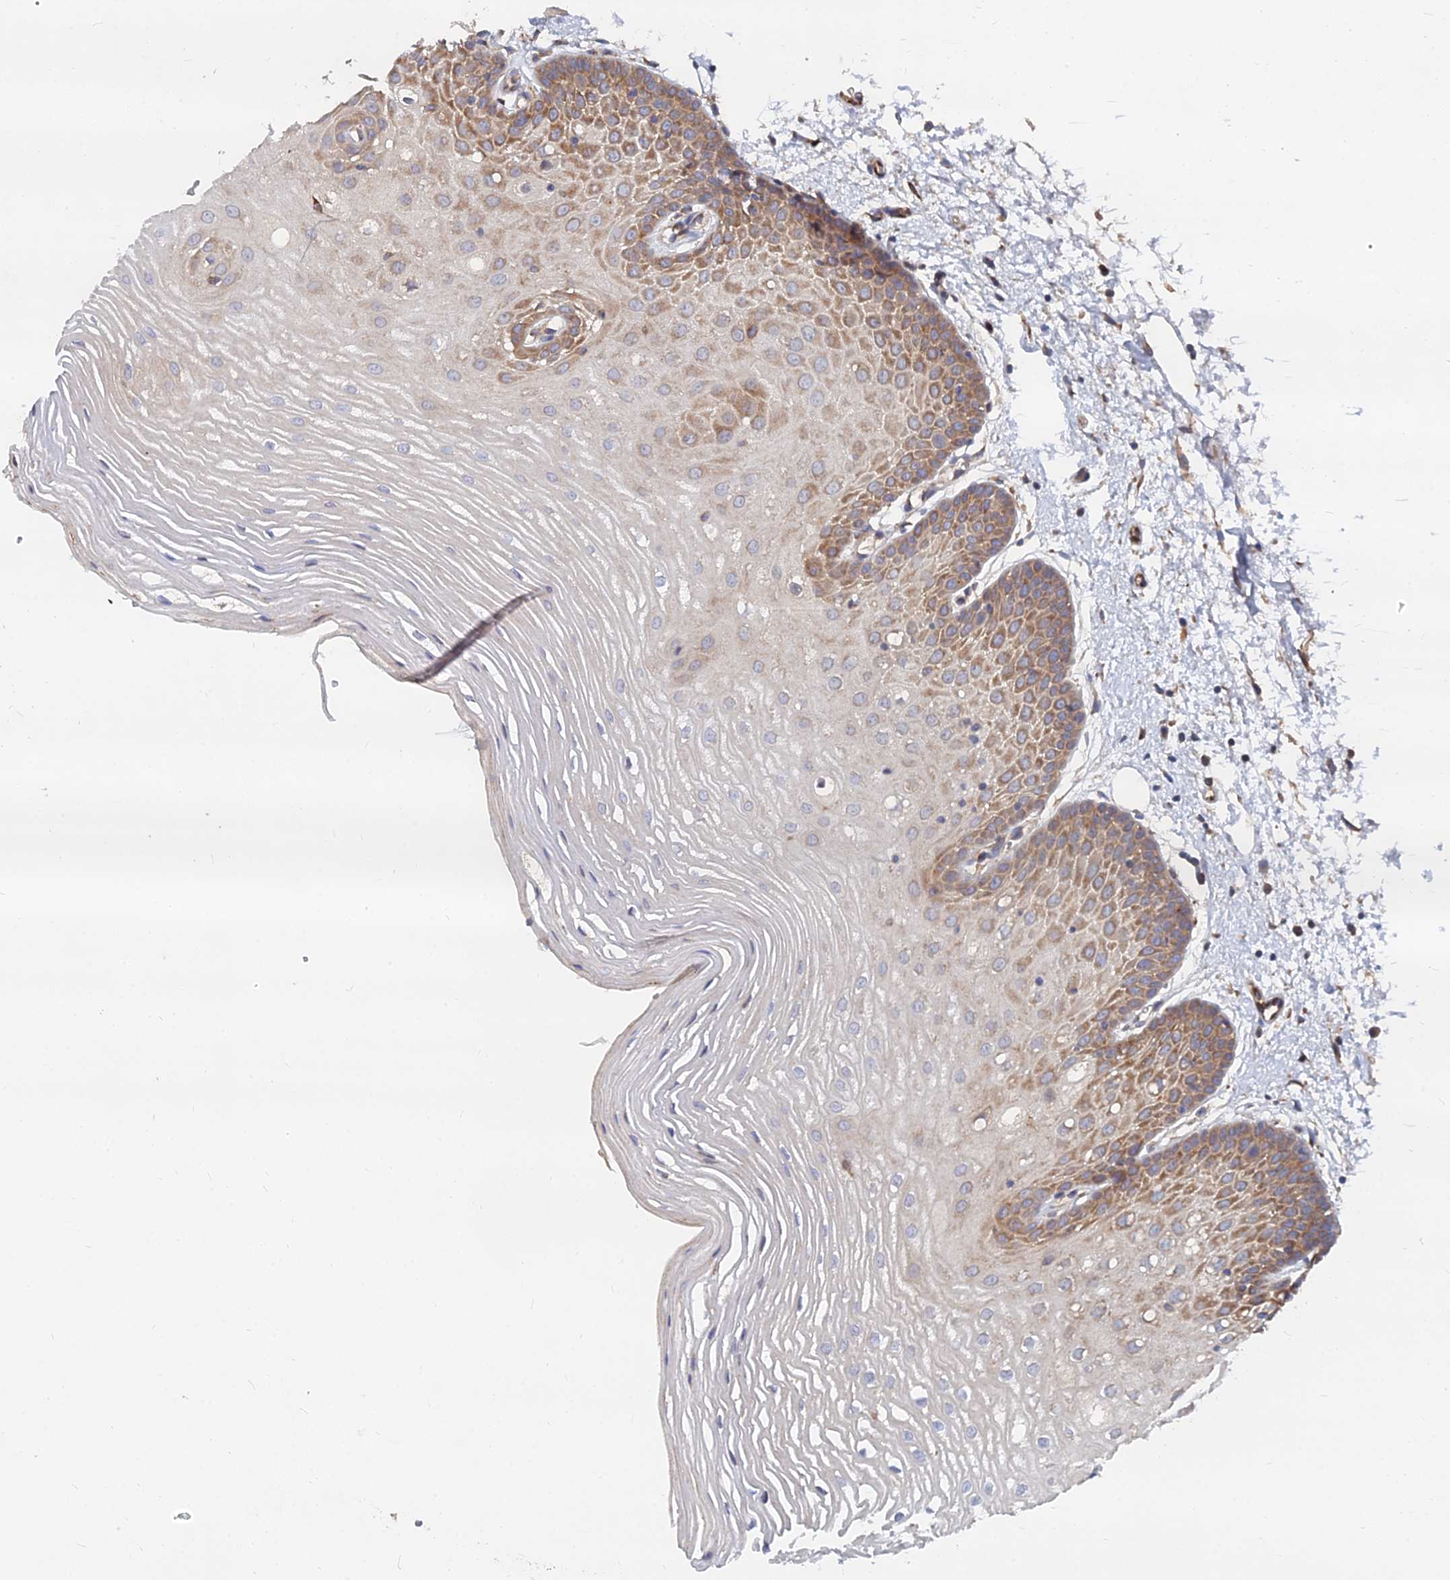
{"staining": {"intensity": "moderate", "quantity": "25%-75%", "location": "cytoplasmic/membranous"}, "tissue": "oral mucosa", "cell_type": "Squamous epithelial cells", "image_type": "normal", "snomed": [{"axis": "morphology", "description": "Normal tissue, NOS"}, {"axis": "topography", "description": "Oral tissue"}, {"axis": "topography", "description": "Tounge, NOS"}], "caption": "Moderate cytoplasmic/membranous protein expression is appreciated in about 25%-75% of squamous epithelial cells in oral mucosa.", "gene": "CCZ1B", "patient": {"sex": "female", "age": 73}}